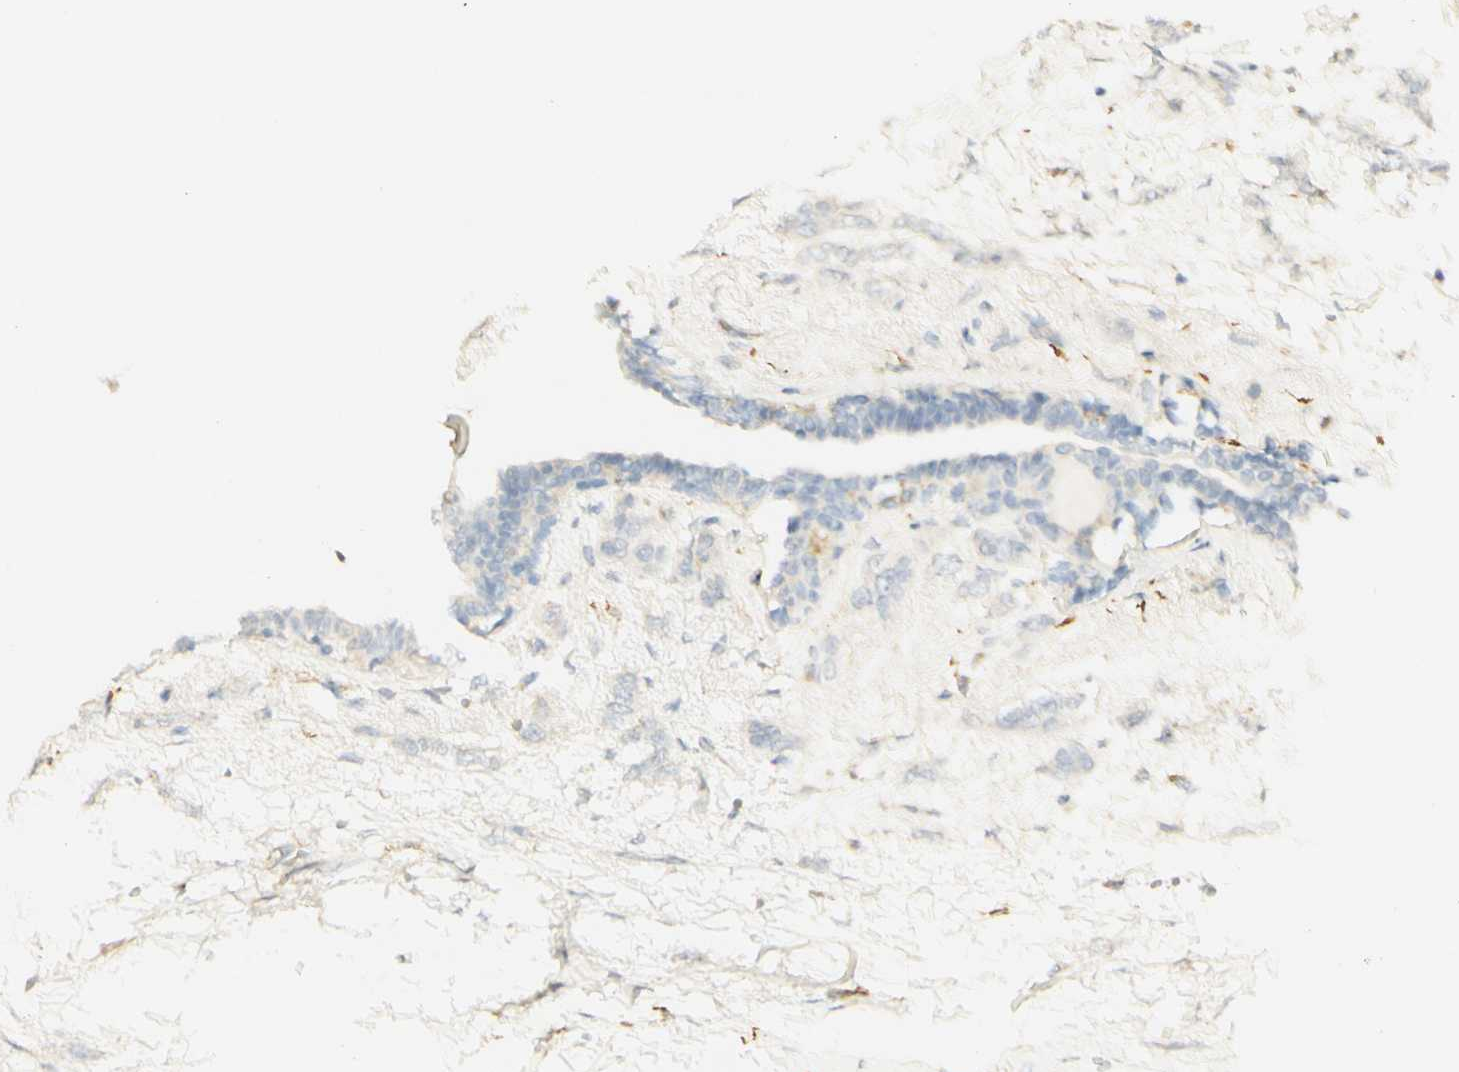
{"staining": {"intensity": "negative", "quantity": "none", "location": "none"}, "tissue": "breast cancer", "cell_type": "Tumor cells", "image_type": "cancer", "snomed": [{"axis": "morphology", "description": "Lobular carcinoma, in situ"}, {"axis": "morphology", "description": "Lobular carcinoma"}, {"axis": "topography", "description": "Breast"}], "caption": "The IHC micrograph has no significant expression in tumor cells of lobular carcinoma (breast) tissue. The staining is performed using DAB (3,3'-diaminobenzidine) brown chromogen with nuclei counter-stained in using hematoxylin.", "gene": "FCGRT", "patient": {"sex": "female", "age": 41}}